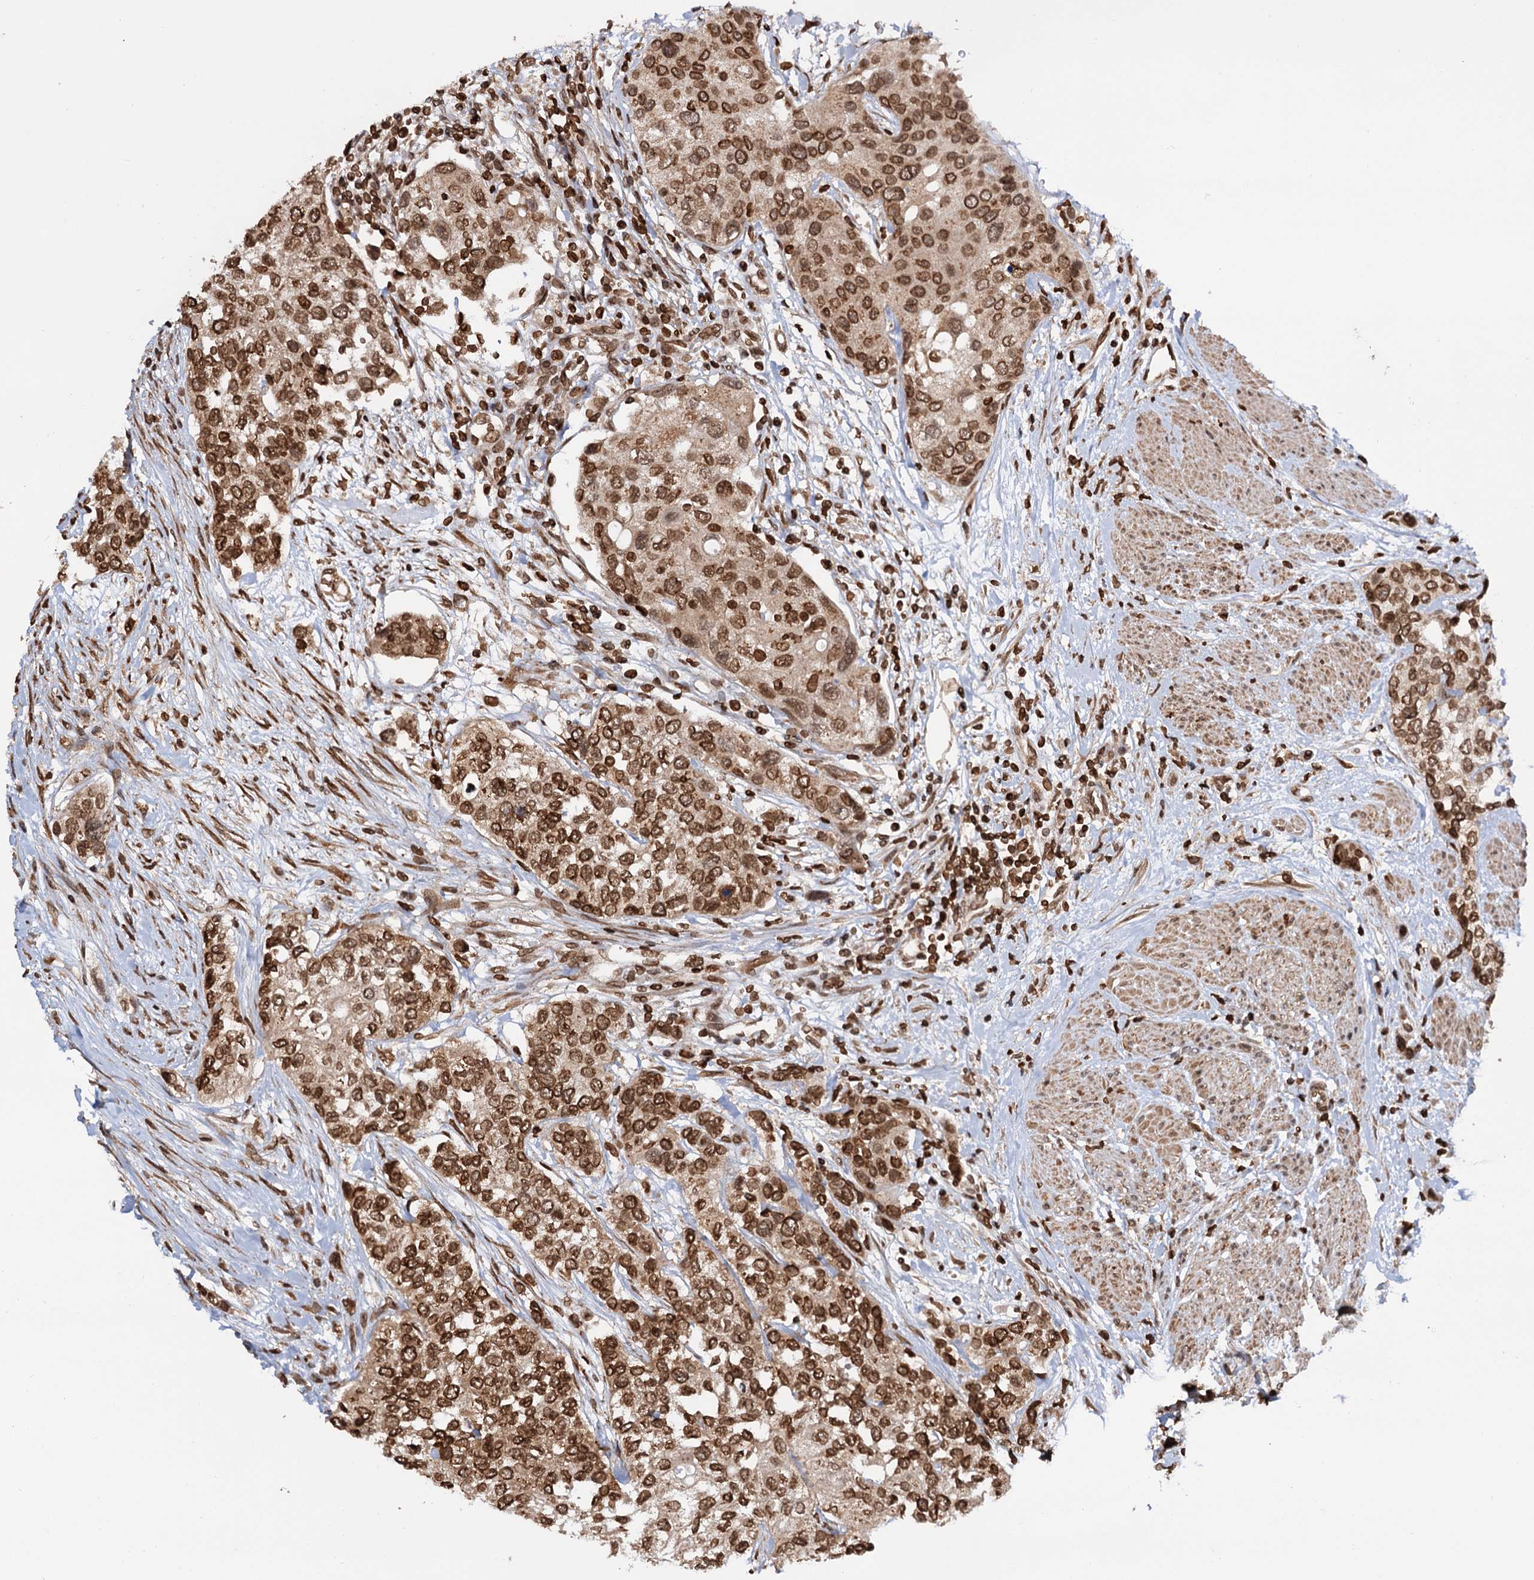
{"staining": {"intensity": "strong", "quantity": ">75%", "location": "nuclear"}, "tissue": "urothelial cancer", "cell_type": "Tumor cells", "image_type": "cancer", "snomed": [{"axis": "morphology", "description": "Normal tissue, NOS"}, {"axis": "morphology", "description": "Urothelial carcinoma, High grade"}, {"axis": "topography", "description": "Vascular tissue"}, {"axis": "topography", "description": "Urinary bladder"}], "caption": "A brown stain highlights strong nuclear positivity of a protein in human urothelial cancer tumor cells.", "gene": "ZC3H13", "patient": {"sex": "female", "age": 56}}